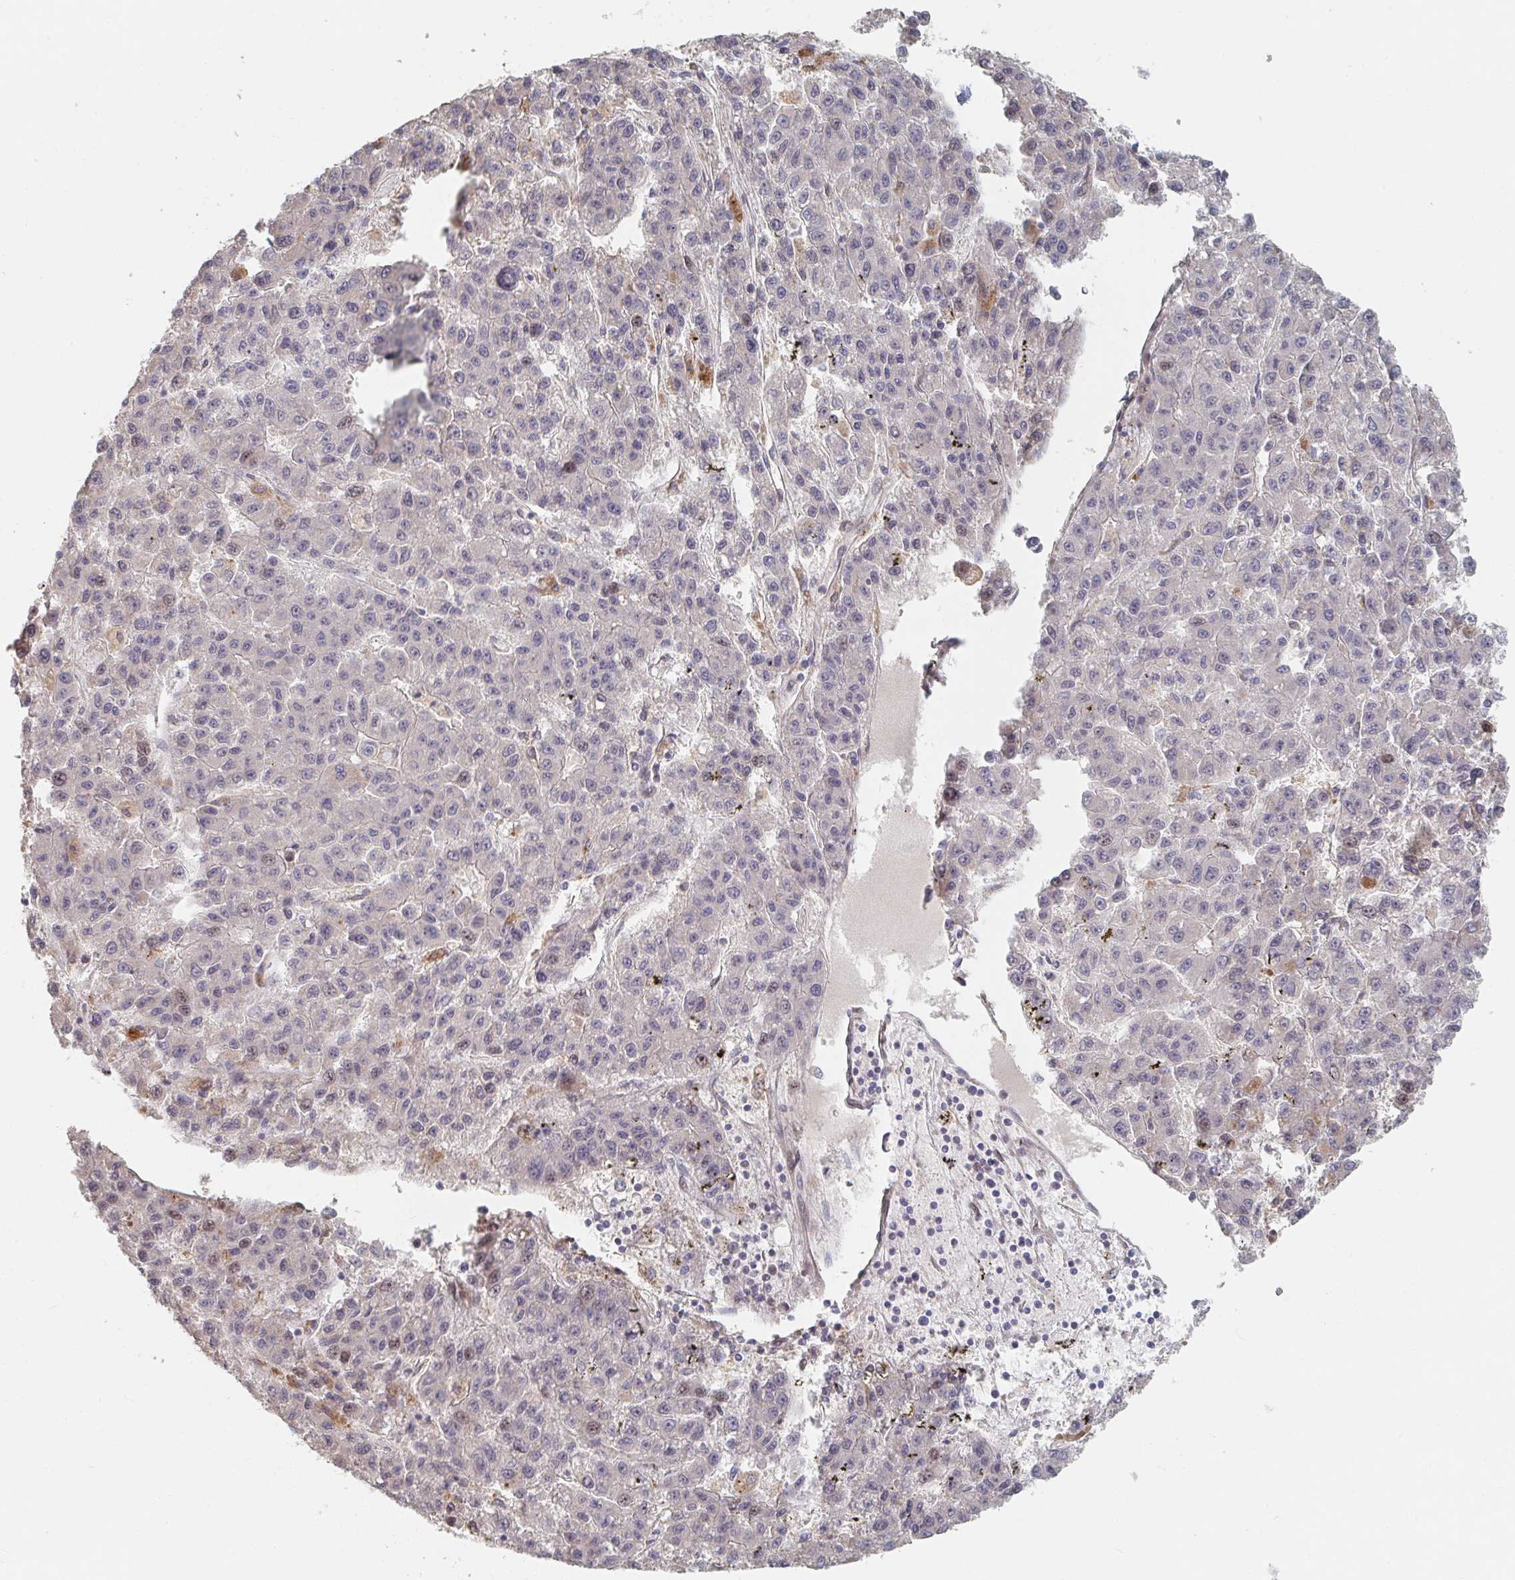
{"staining": {"intensity": "negative", "quantity": "none", "location": "none"}, "tissue": "liver cancer", "cell_type": "Tumor cells", "image_type": "cancer", "snomed": [{"axis": "morphology", "description": "Carcinoma, Hepatocellular, NOS"}, {"axis": "topography", "description": "Liver"}], "caption": "Human liver hepatocellular carcinoma stained for a protein using immunohistochemistry shows no staining in tumor cells.", "gene": "PTEN", "patient": {"sex": "male", "age": 70}}